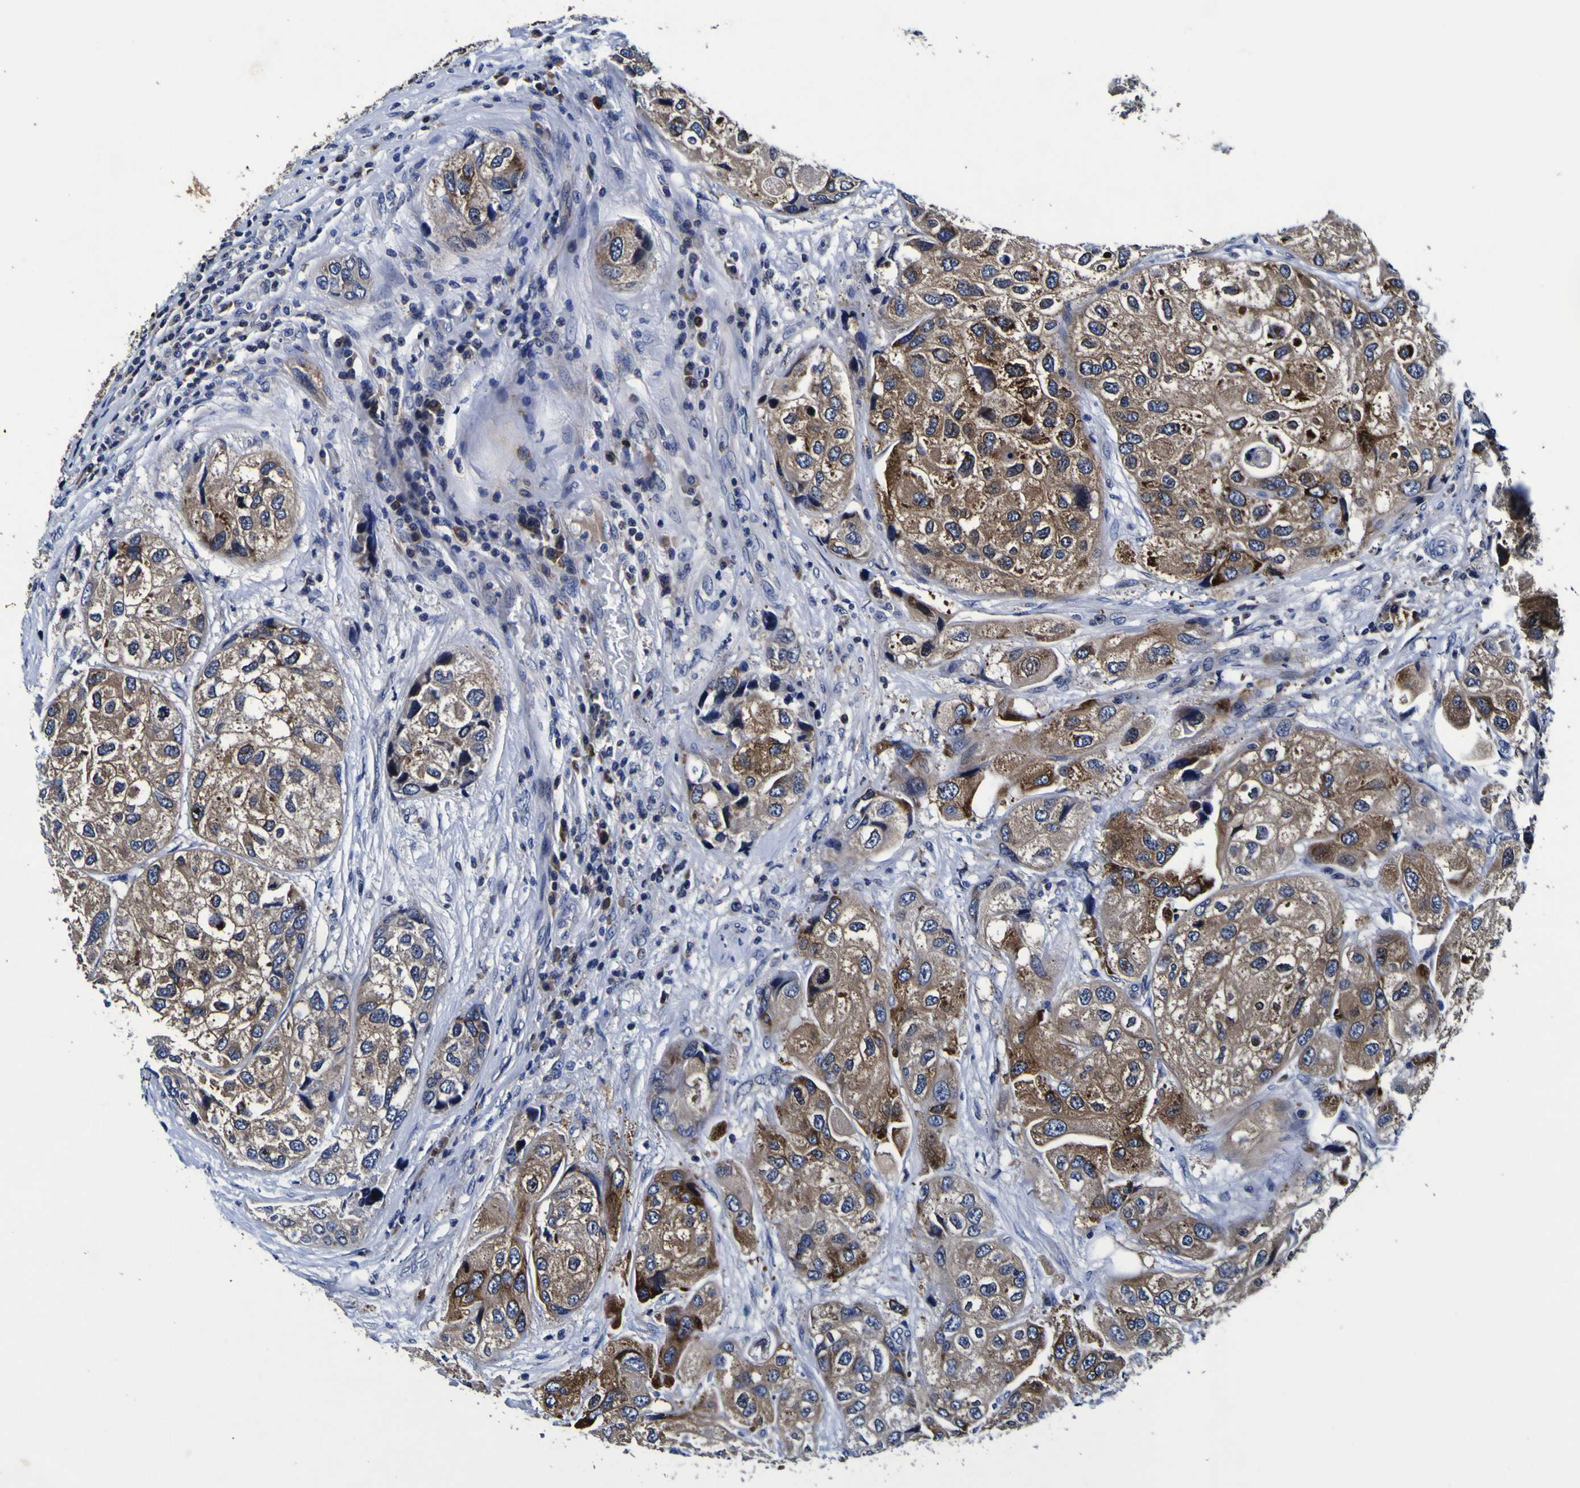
{"staining": {"intensity": "moderate", "quantity": ">75%", "location": "cytoplasmic/membranous"}, "tissue": "urothelial cancer", "cell_type": "Tumor cells", "image_type": "cancer", "snomed": [{"axis": "morphology", "description": "Urothelial carcinoma, High grade"}, {"axis": "topography", "description": "Urinary bladder"}], "caption": "Urothelial cancer stained with a protein marker reveals moderate staining in tumor cells.", "gene": "SORCS1", "patient": {"sex": "female", "age": 64}}